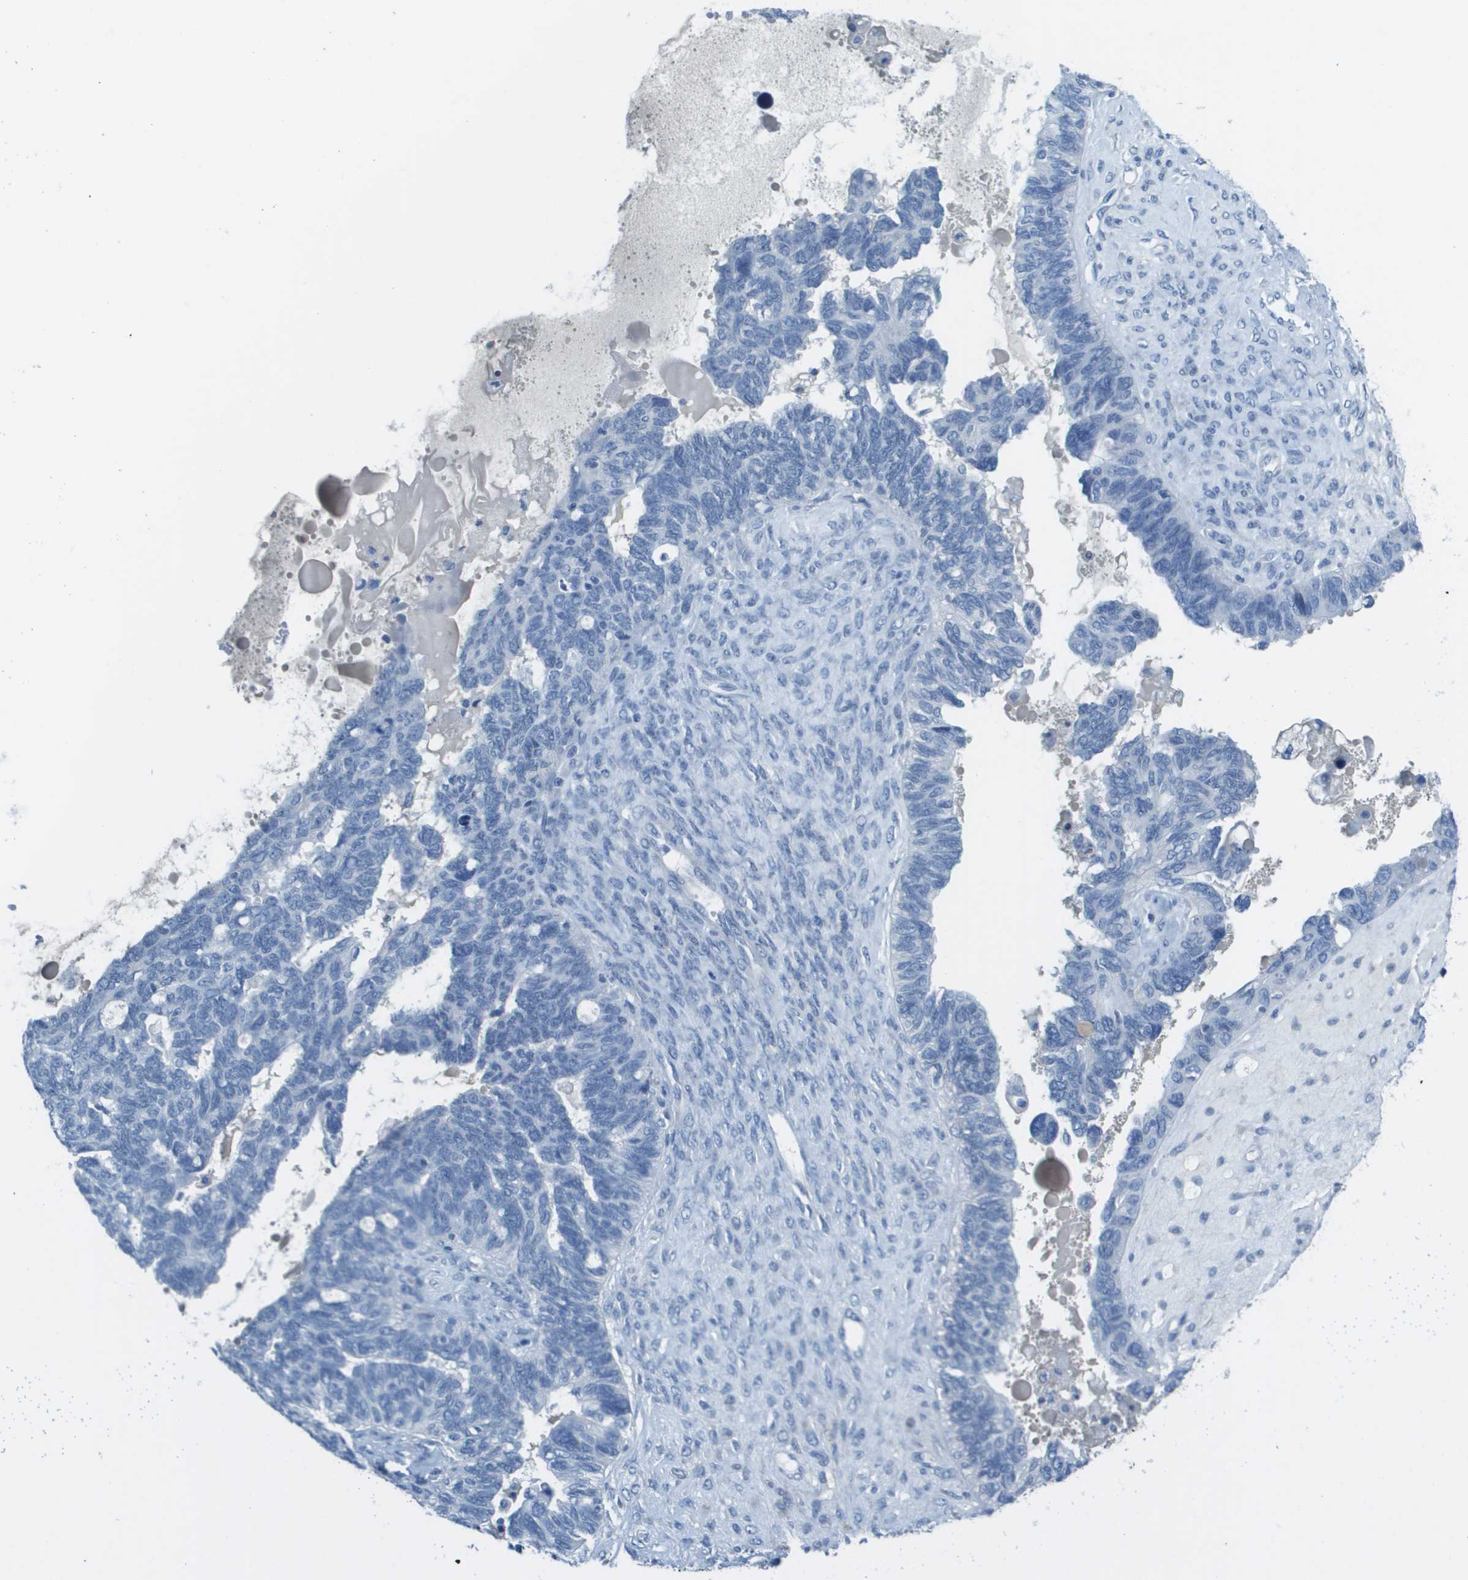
{"staining": {"intensity": "negative", "quantity": "none", "location": "none"}, "tissue": "ovarian cancer", "cell_type": "Tumor cells", "image_type": "cancer", "snomed": [{"axis": "morphology", "description": "Cystadenocarcinoma, serous, NOS"}, {"axis": "topography", "description": "Ovary"}], "caption": "Ovarian serous cystadenocarcinoma stained for a protein using immunohistochemistry shows no positivity tumor cells.", "gene": "PTGDR2", "patient": {"sex": "female", "age": 79}}